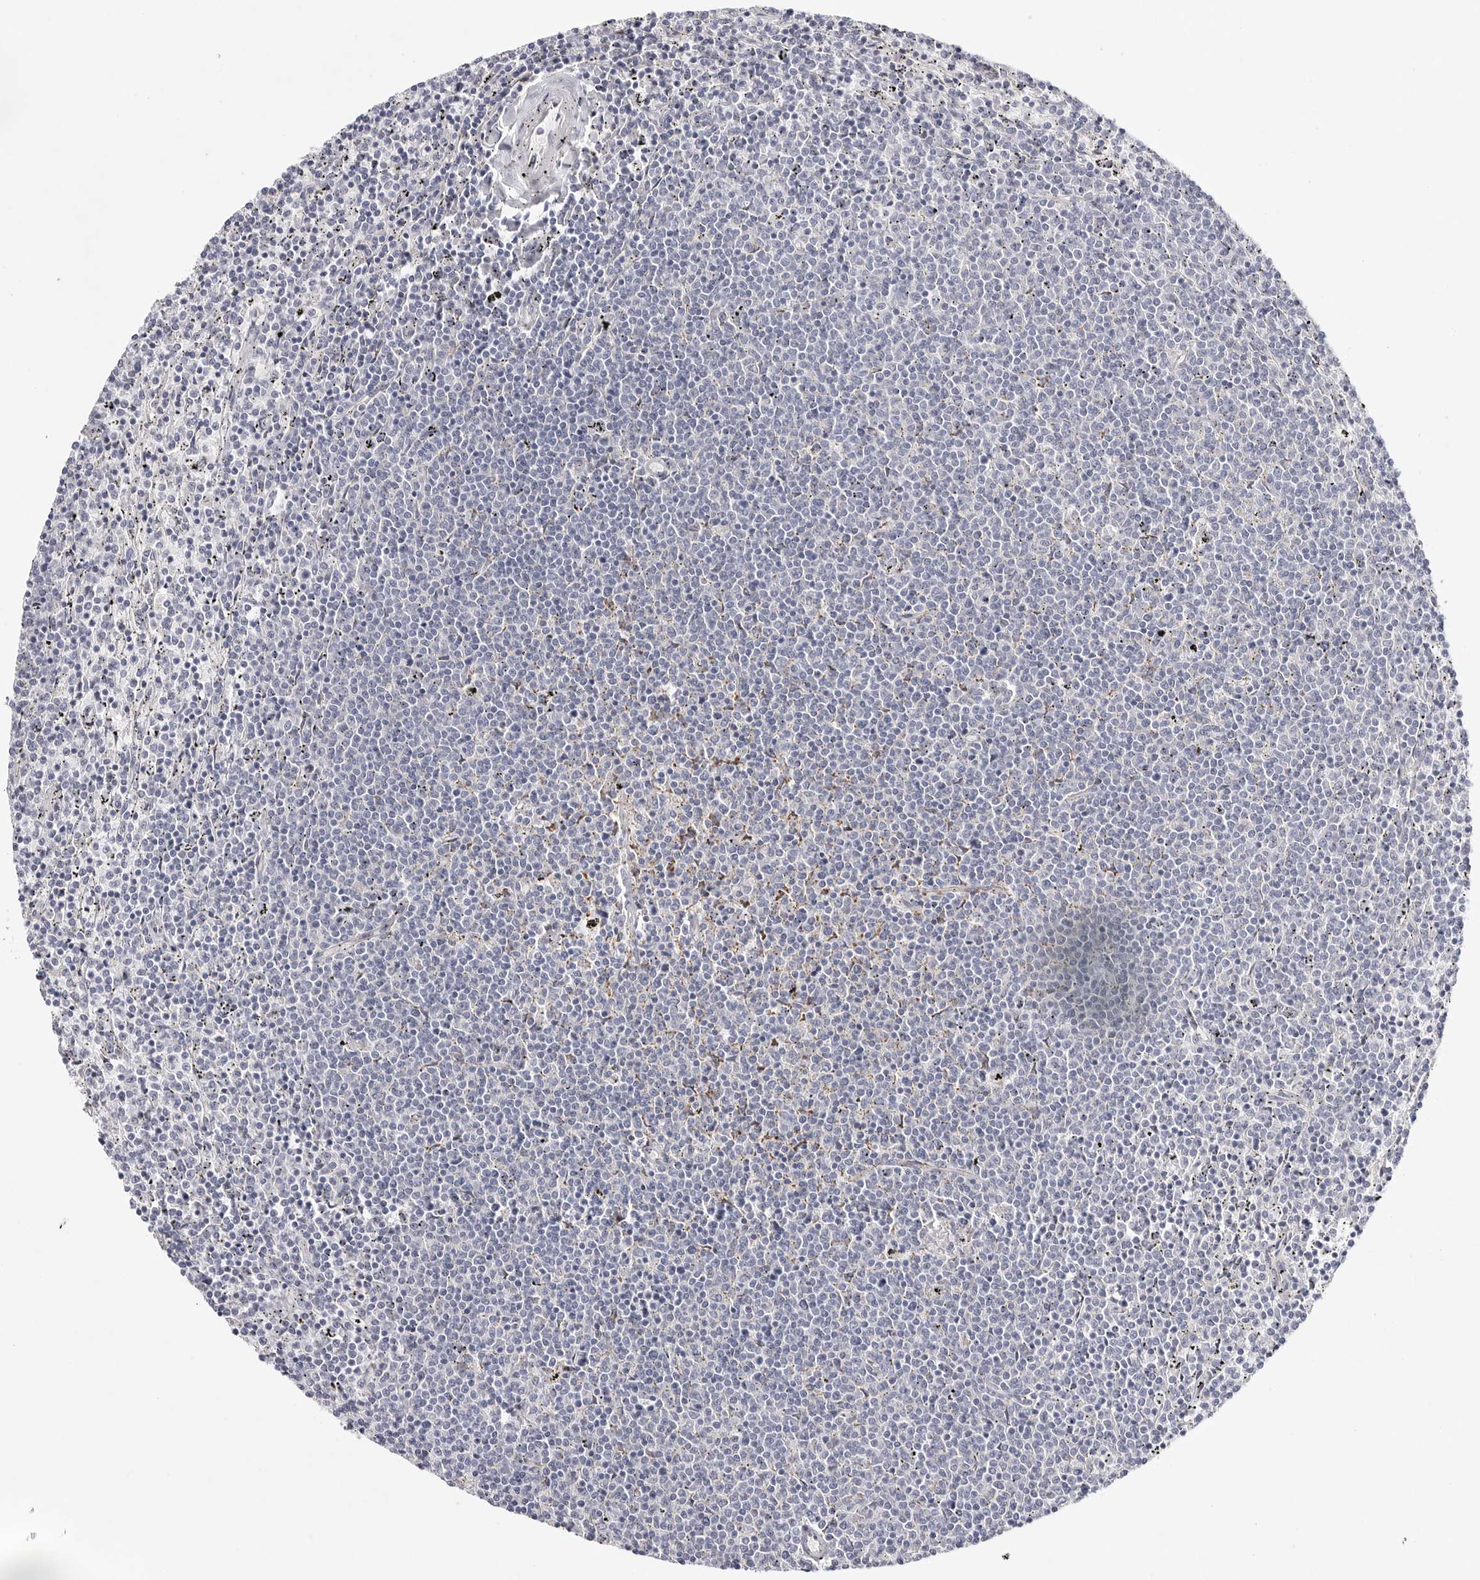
{"staining": {"intensity": "negative", "quantity": "none", "location": "none"}, "tissue": "lymphoma", "cell_type": "Tumor cells", "image_type": "cancer", "snomed": [{"axis": "morphology", "description": "Malignant lymphoma, non-Hodgkin's type, Low grade"}, {"axis": "topography", "description": "Spleen"}], "caption": "Tumor cells are negative for brown protein staining in malignant lymphoma, non-Hodgkin's type (low-grade).", "gene": "ELP3", "patient": {"sex": "female", "age": 50}}